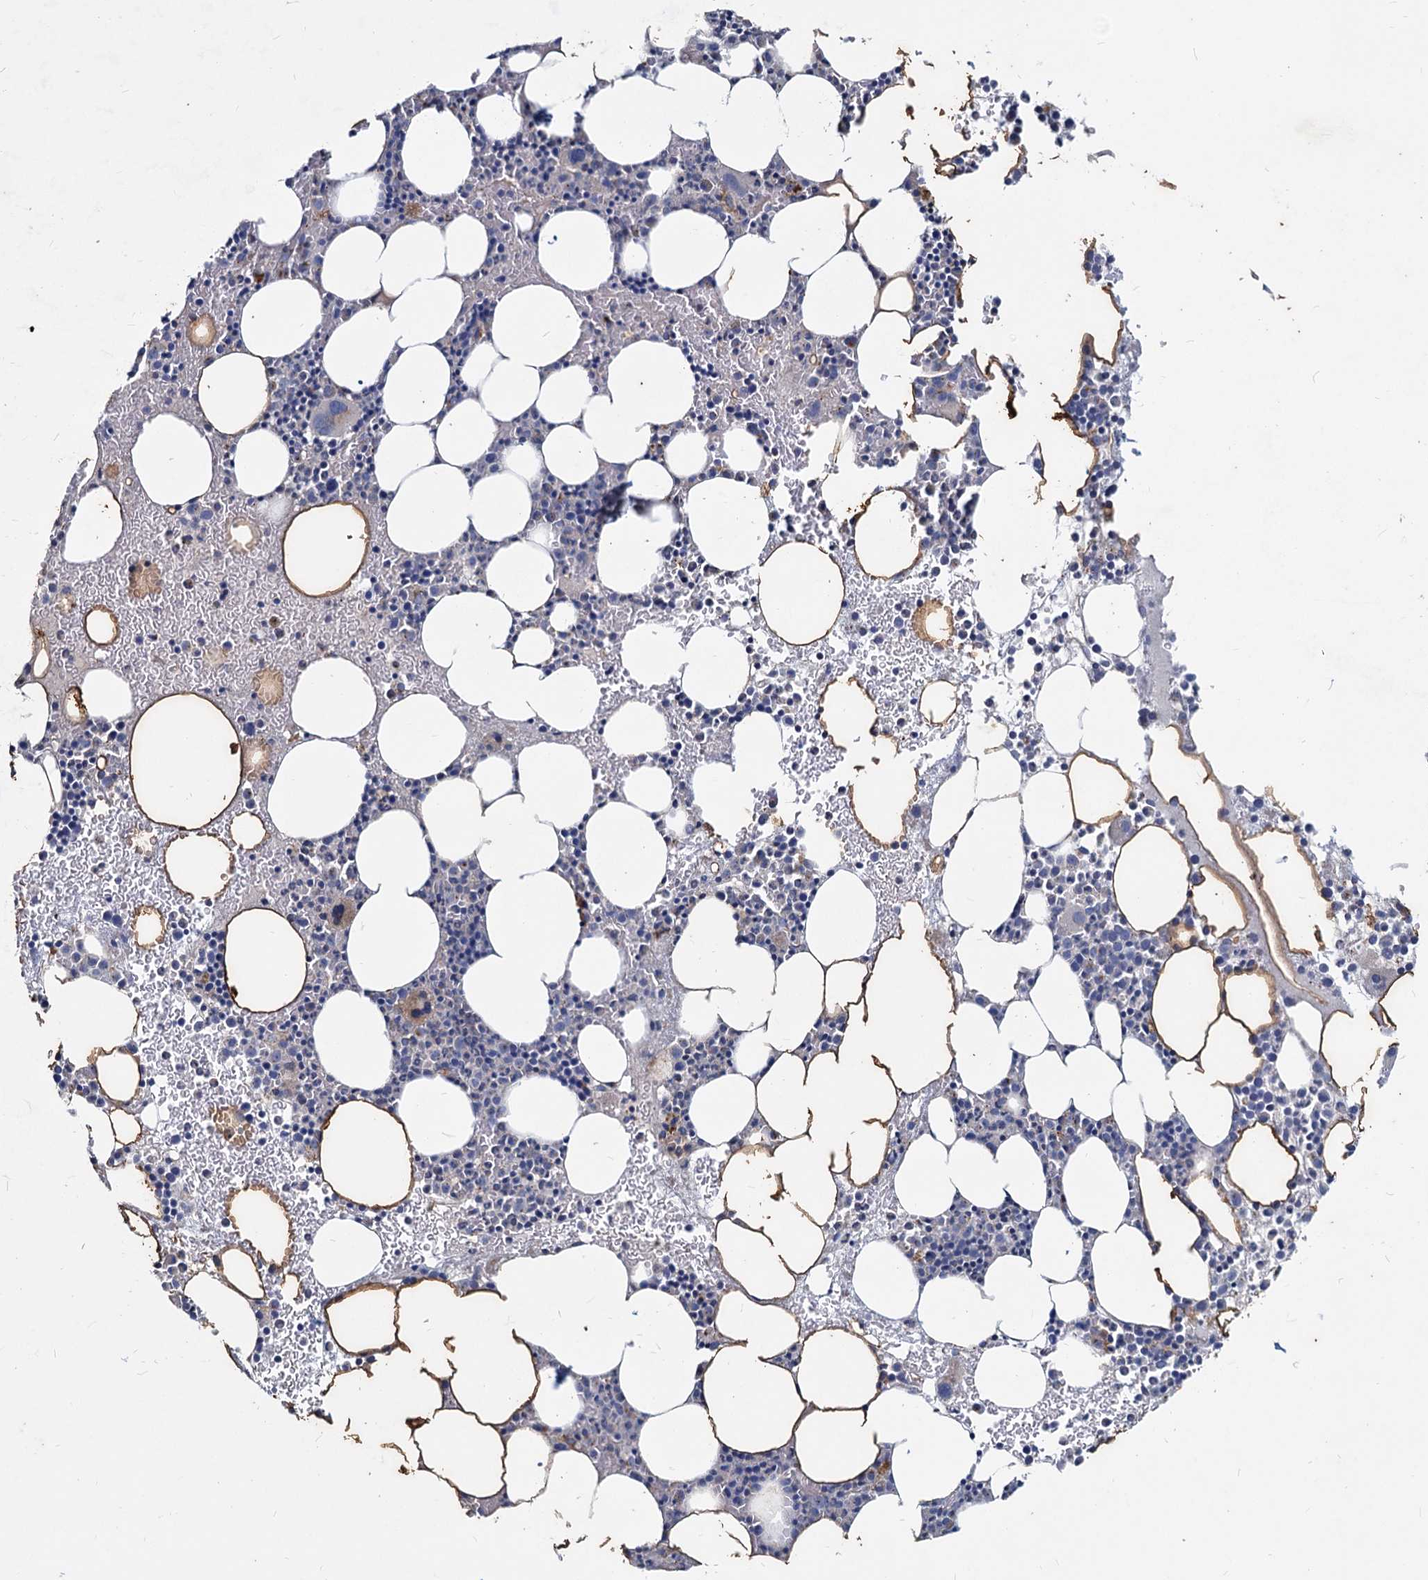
{"staining": {"intensity": "moderate", "quantity": "<25%", "location": "cytoplasmic/membranous"}, "tissue": "bone marrow", "cell_type": "Hematopoietic cells", "image_type": "normal", "snomed": [{"axis": "morphology", "description": "Normal tissue, NOS"}, {"axis": "topography", "description": "Bone marrow"}], "caption": "Protein staining of normal bone marrow displays moderate cytoplasmic/membranous positivity in about <25% of hematopoietic cells.", "gene": "AGBL4", "patient": {"sex": "female", "age": 76}}